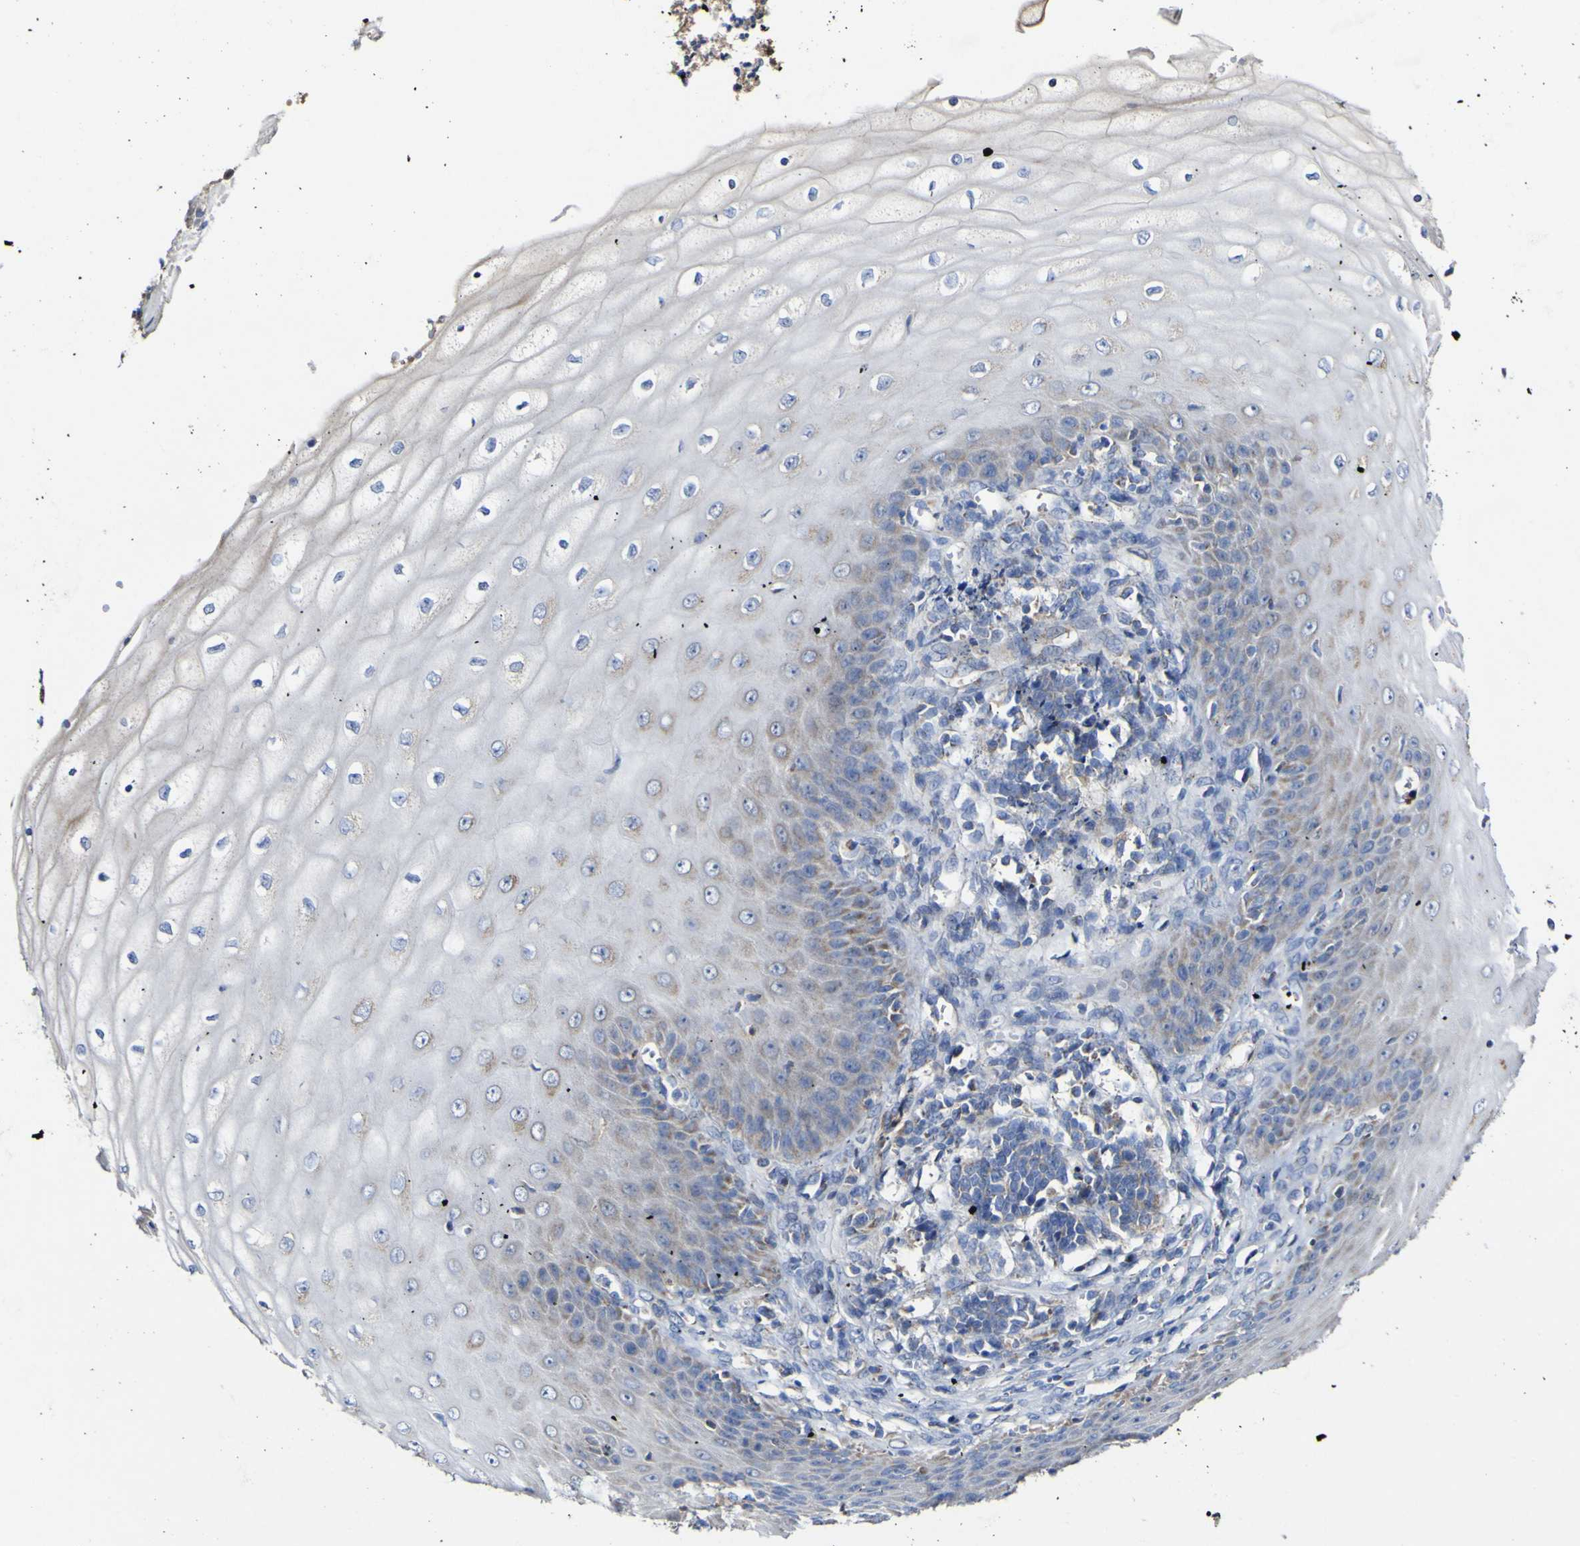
{"staining": {"intensity": "weak", "quantity": "<25%", "location": "cytoplasmic/membranous"}, "tissue": "cervical cancer", "cell_type": "Tumor cells", "image_type": "cancer", "snomed": [{"axis": "morphology", "description": "Squamous cell carcinoma, NOS"}, {"axis": "topography", "description": "Cervix"}], "caption": "This is an IHC histopathology image of human cervical squamous cell carcinoma. There is no positivity in tumor cells.", "gene": "CCDC90B", "patient": {"sex": "female", "age": 35}}